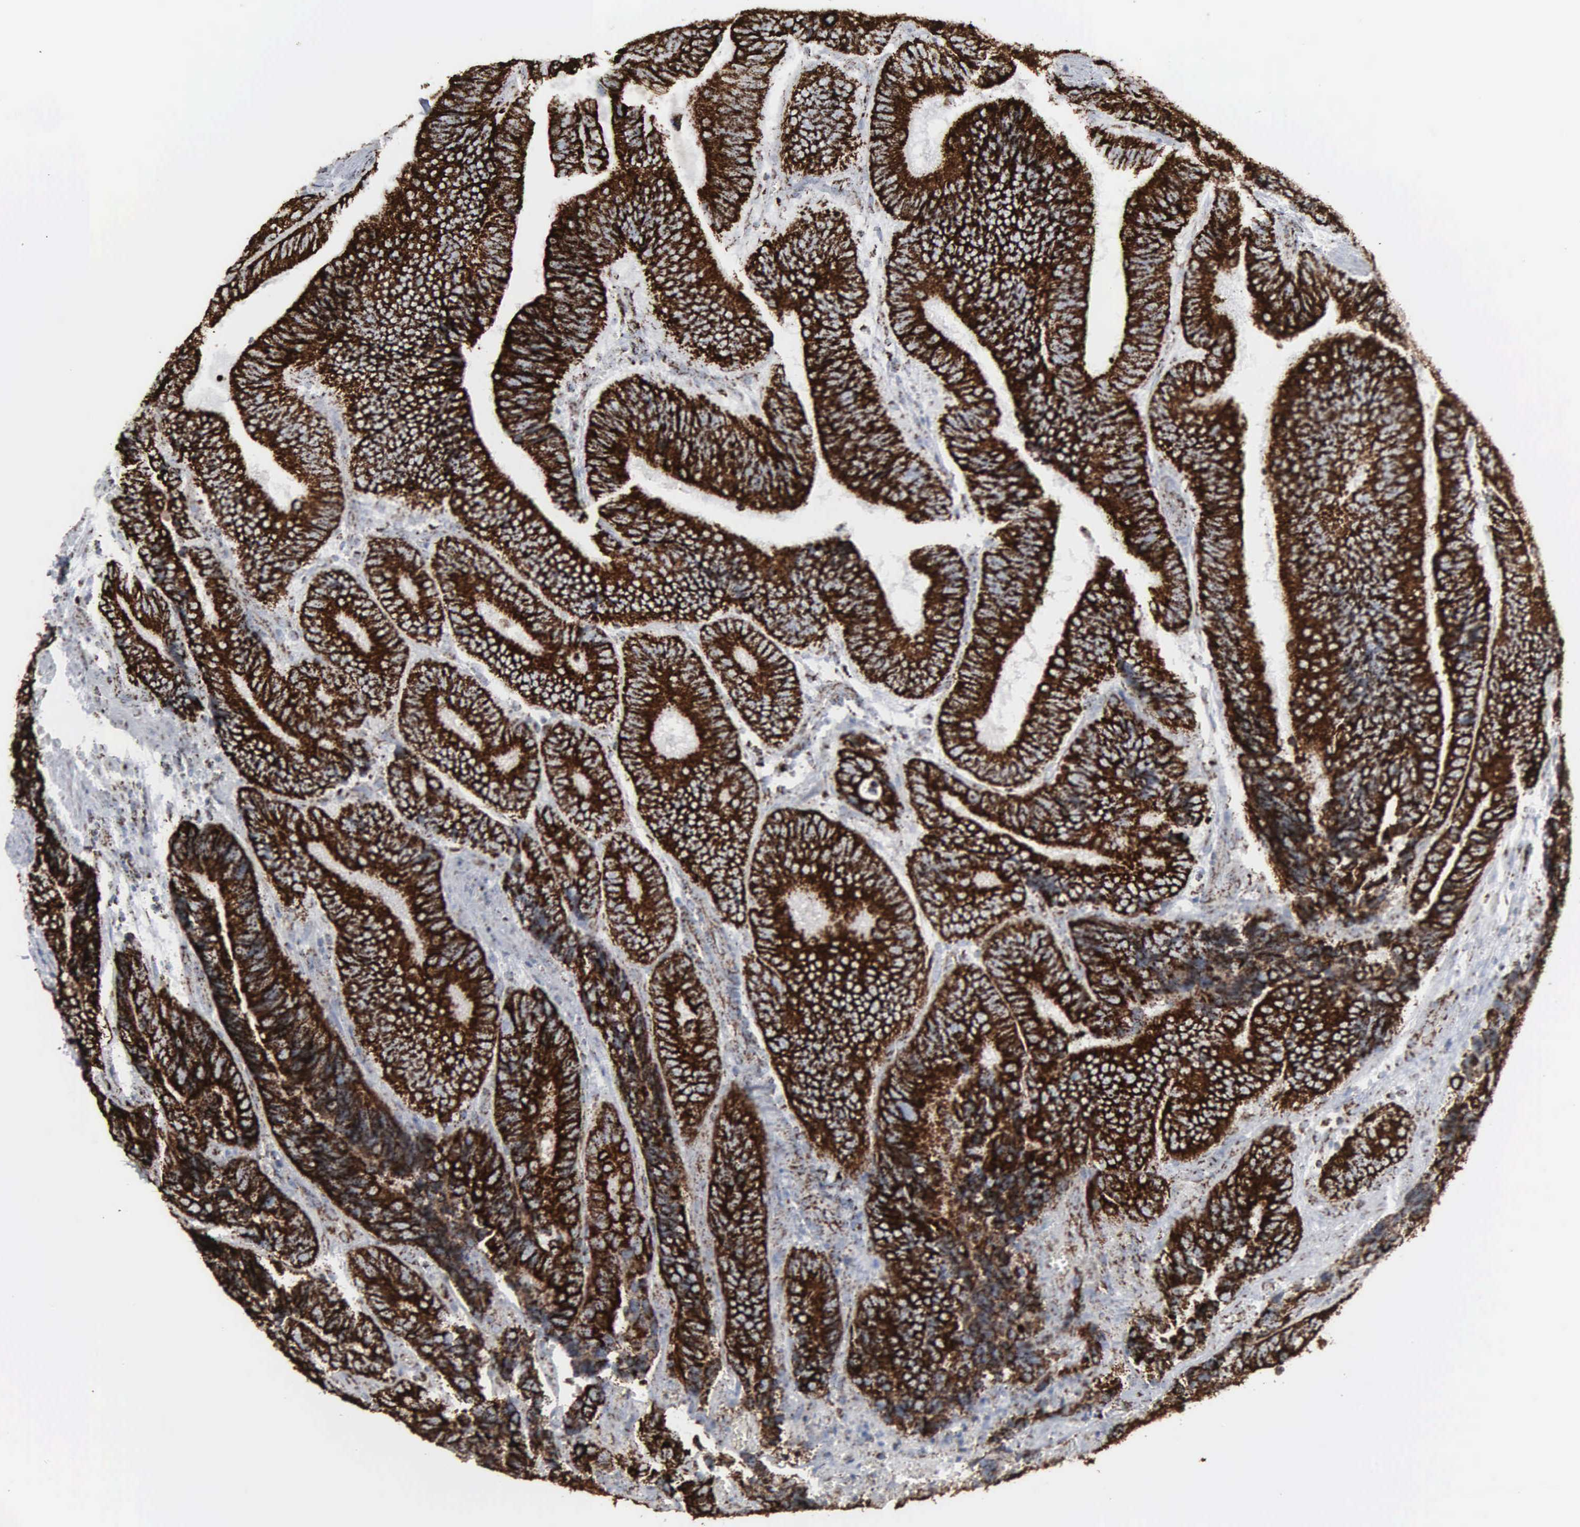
{"staining": {"intensity": "strong", "quantity": ">75%", "location": "cytoplasmic/membranous"}, "tissue": "colorectal cancer", "cell_type": "Tumor cells", "image_type": "cancer", "snomed": [{"axis": "morphology", "description": "Adenocarcinoma, NOS"}, {"axis": "topography", "description": "Colon"}], "caption": "There is high levels of strong cytoplasmic/membranous expression in tumor cells of colorectal adenocarcinoma, as demonstrated by immunohistochemical staining (brown color).", "gene": "HSPA9", "patient": {"sex": "male", "age": 72}}